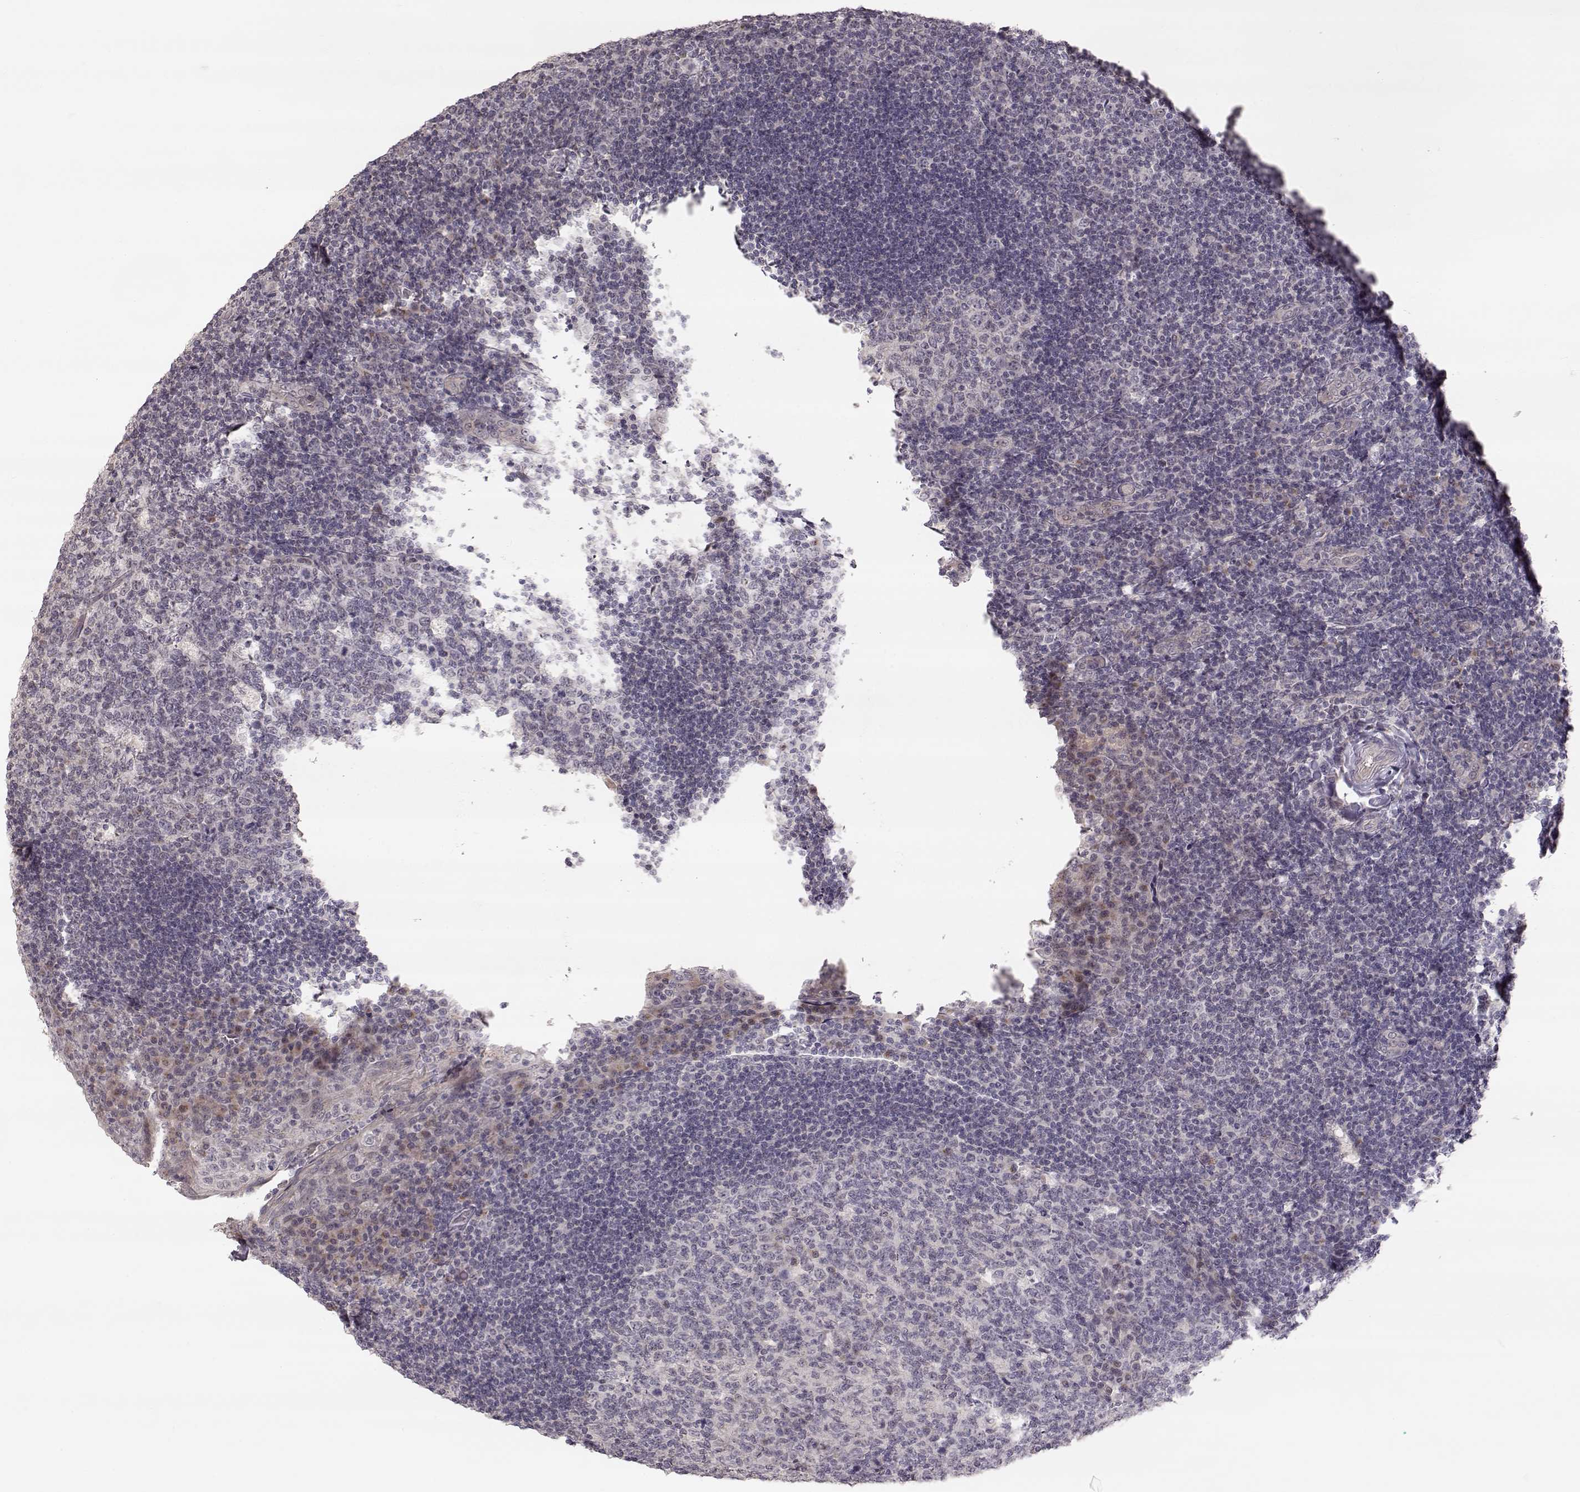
{"staining": {"intensity": "negative", "quantity": "none", "location": "none"}, "tissue": "tonsil", "cell_type": "Germinal center cells", "image_type": "normal", "snomed": [{"axis": "morphology", "description": "Normal tissue, NOS"}, {"axis": "topography", "description": "Tonsil"}], "caption": "DAB immunohistochemical staining of unremarkable tonsil reveals no significant staining in germinal center cells. The staining was performed using DAB (3,3'-diaminobenzidine) to visualize the protein expression in brown, while the nuclei were stained in blue with hematoxylin (Magnification: 20x).", "gene": "PNMT", "patient": {"sex": "male", "age": 17}}